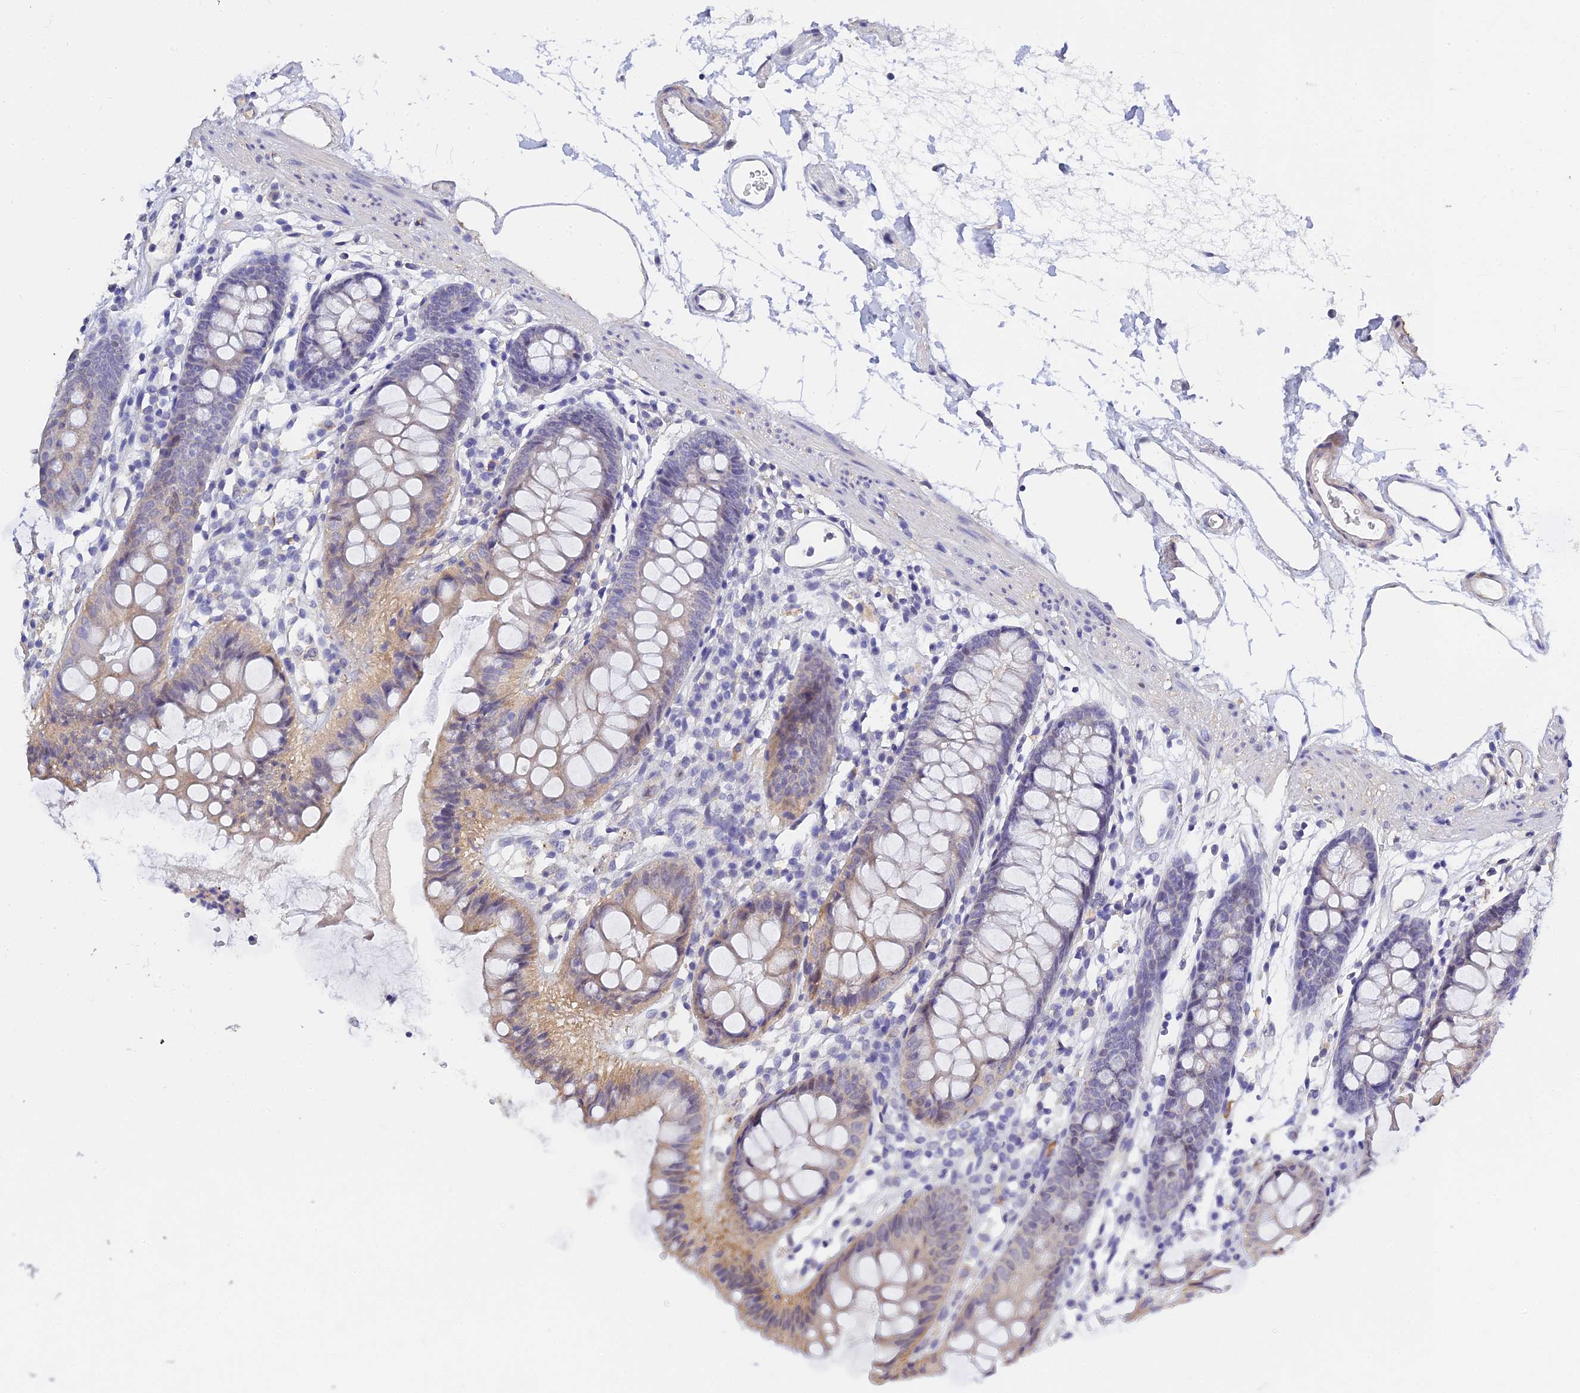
{"staining": {"intensity": "negative", "quantity": "none", "location": "none"}, "tissue": "colon", "cell_type": "Endothelial cells", "image_type": "normal", "snomed": [{"axis": "morphology", "description": "Normal tissue, NOS"}, {"axis": "topography", "description": "Colon"}], "caption": "Micrograph shows no protein staining in endothelial cells of unremarkable colon. Nuclei are stained in blue.", "gene": "HOXB1", "patient": {"sex": "female", "age": 84}}